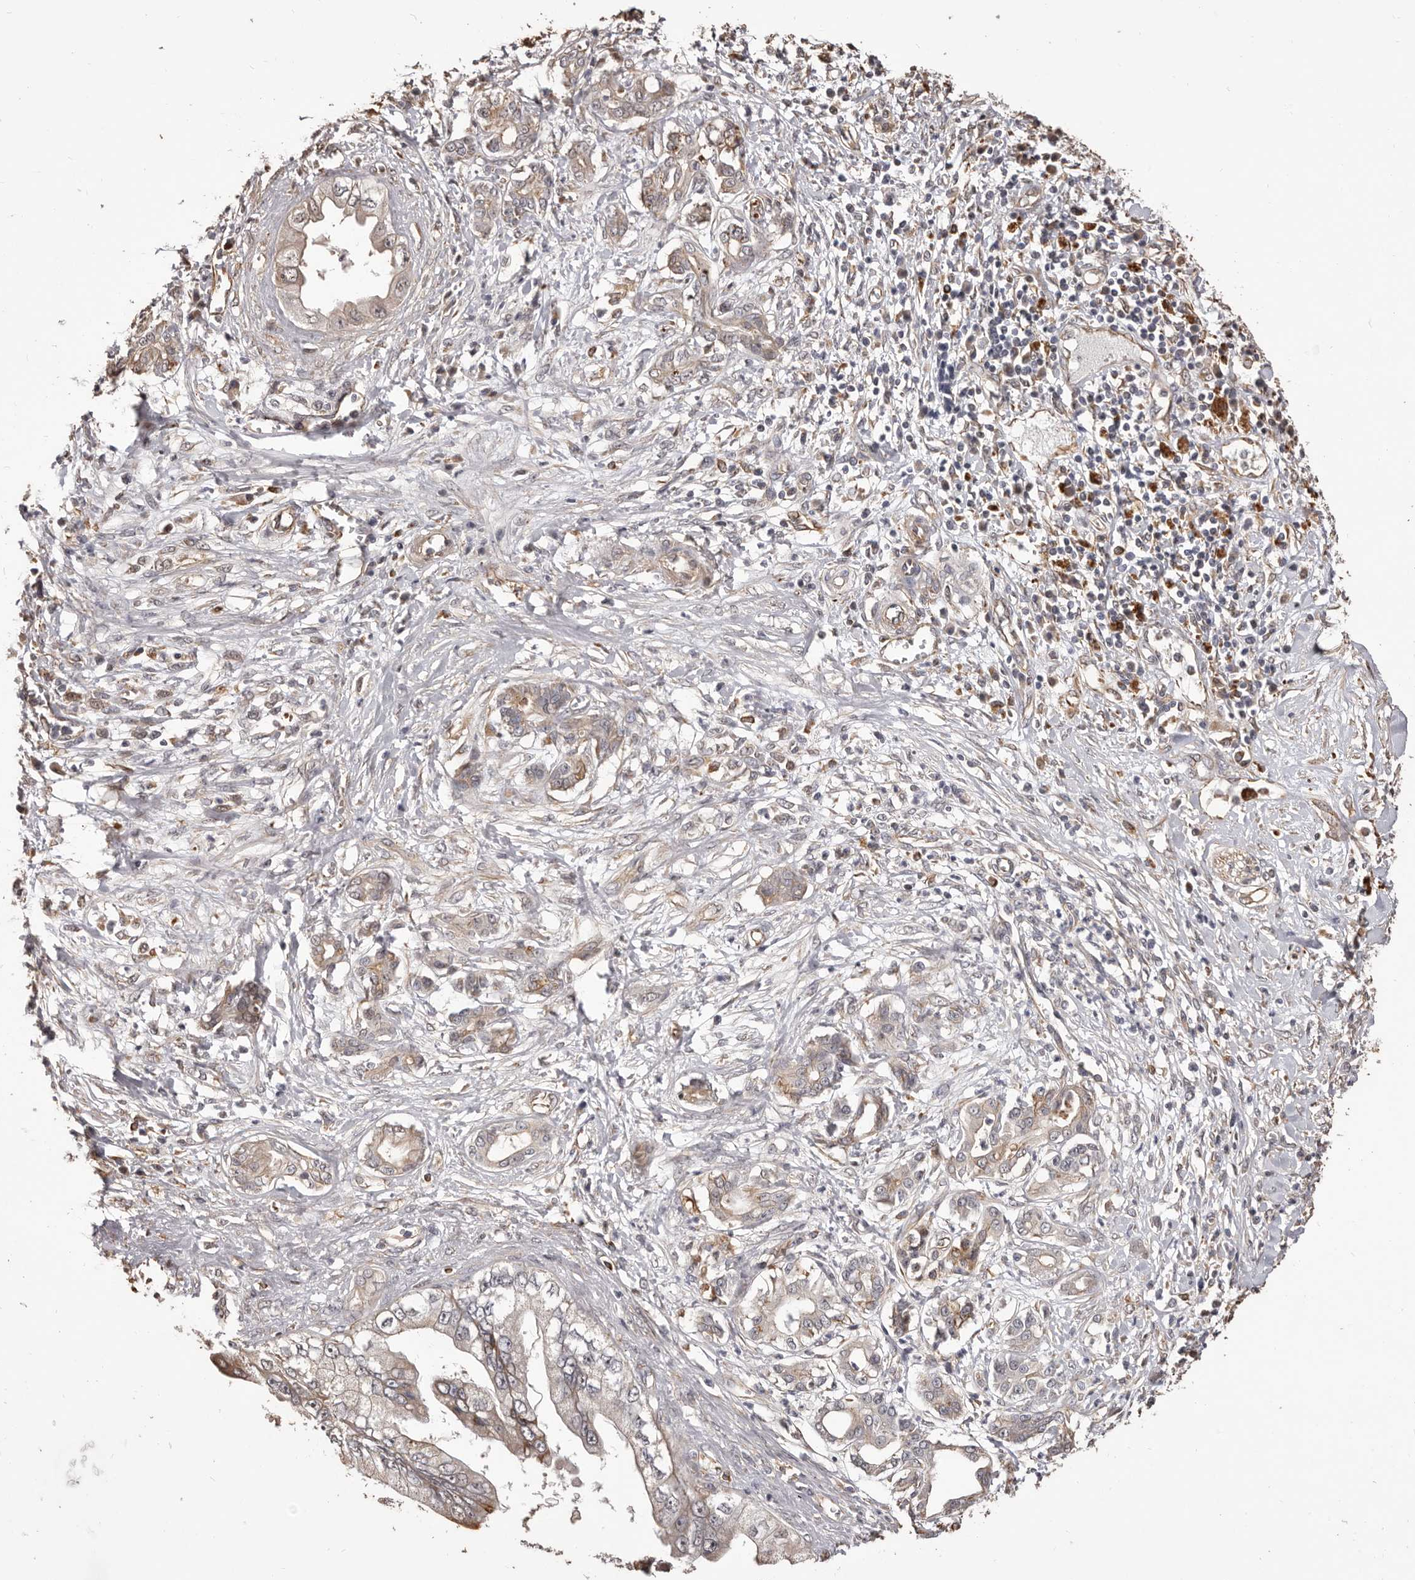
{"staining": {"intensity": "weak", "quantity": "<25%", "location": "cytoplasmic/membranous"}, "tissue": "pancreatic cancer", "cell_type": "Tumor cells", "image_type": "cancer", "snomed": [{"axis": "morphology", "description": "Adenocarcinoma, NOS"}, {"axis": "topography", "description": "Pancreas"}], "caption": "Pancreatic cancer was stained to show a protein in brown. There is no significant expression in tumor cells. (DAB (3,3'-diaminobenzidine) IHC with hematoxylin counter stain).", "gene": "ALPK1", "patient": {"sex": "female", "age": 56}}